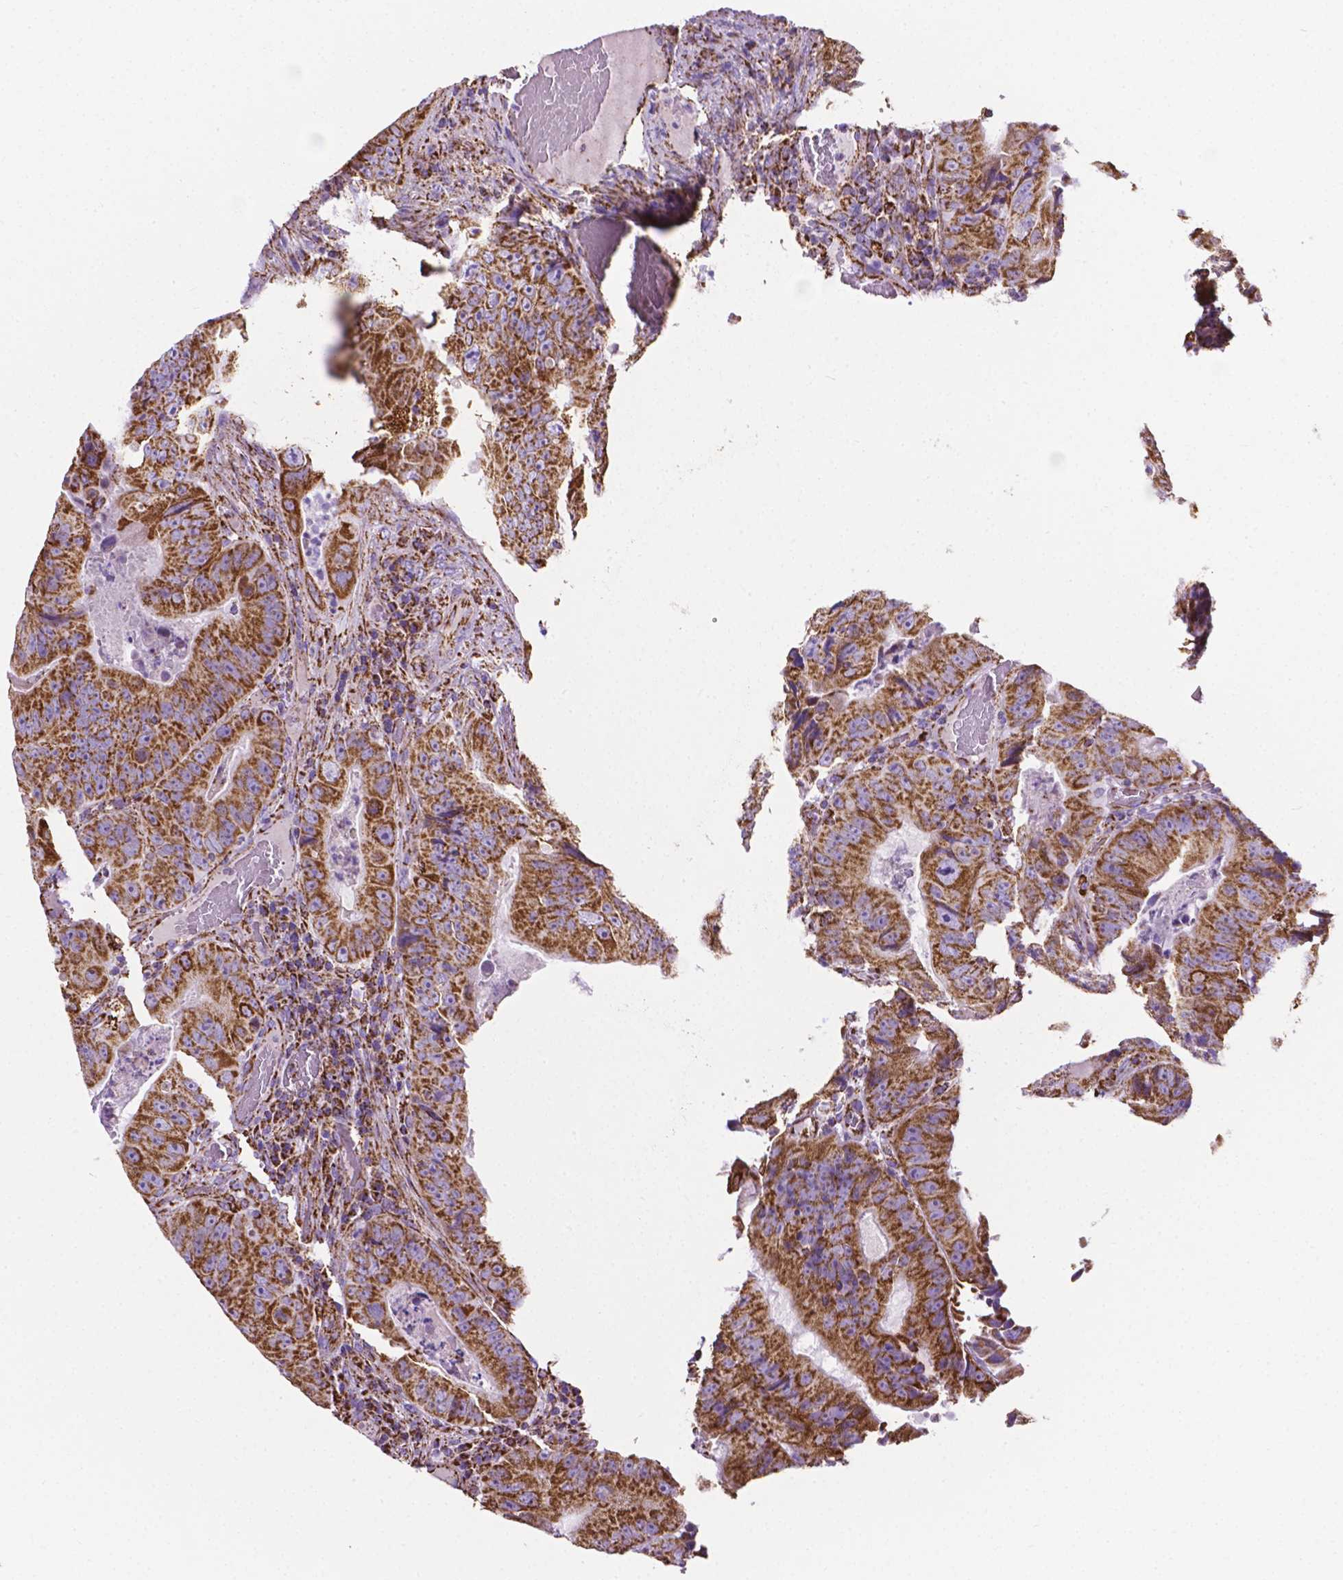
{"staining": {"intensity": "strong", "quantity": ">75%", "location": "cytoplasmic/membranous"}, "tissue": "colorectal cancer", "cell_type": "Tumor cells", "image_type": "cancer", "snomed": [{"axis": "morphology", "description": "Adenocarcinoma, NOS"}, {"axis": "topography", "description": "Colon"}], "caption": "Tumor cells exhibit strong cytoplasmic/membranous positivity in approximately >75% of cells in colorectal adenocarcinoma.", "gene": "RMDN3", "patient": {"sex": "female", "age": 86}}